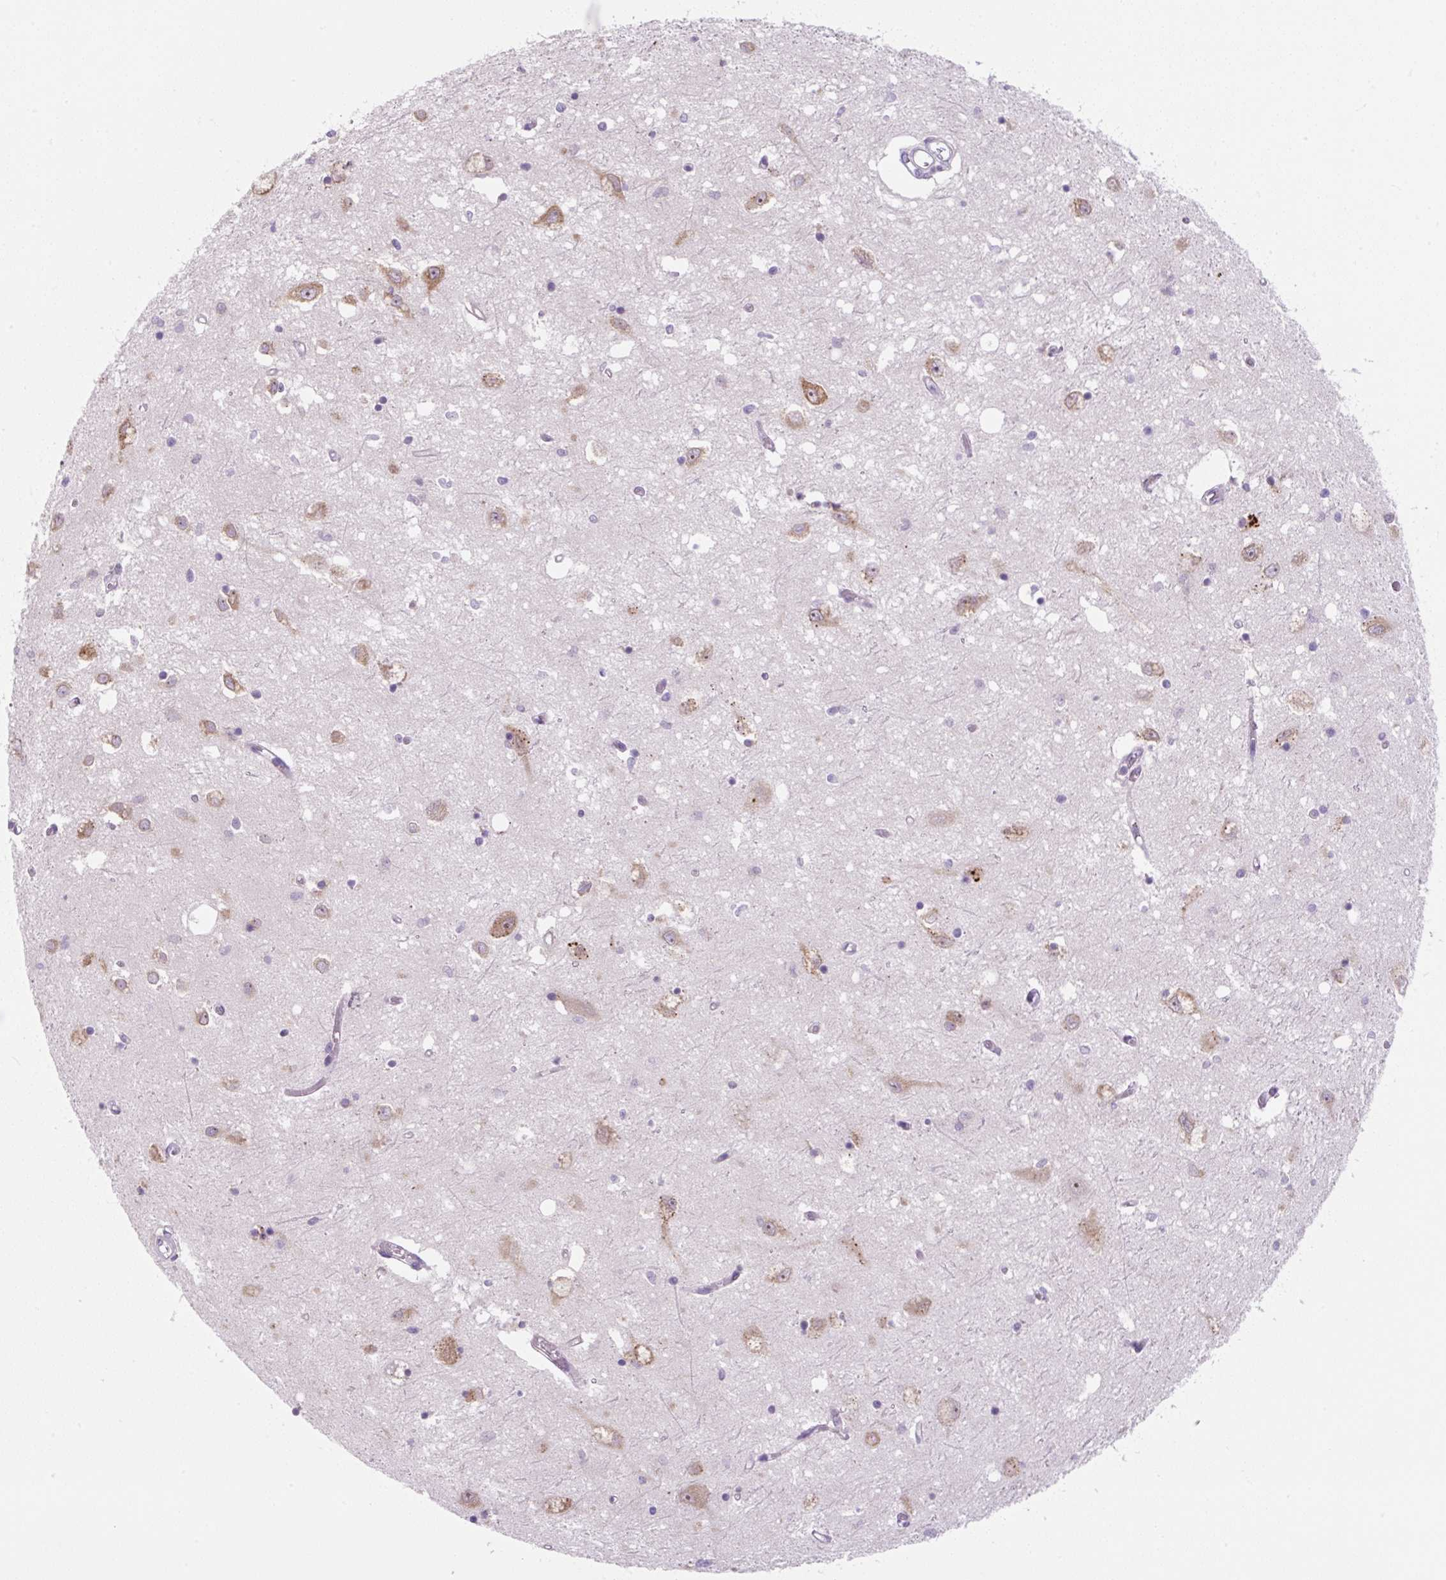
{"staining": {"intensity": "negative", "quantity": "none", "location": "none"}, "tissue": "caudate", "cell_type": "Glial cells", "image_type": "normal", "snomed": [{"axis": "morphology", "description": "Normal tissue, NOS"}, {"axis": "topography", "description": "Lateral ventricle wall"}], "caption": "Glial cells are negative for brown protein staining in normal caudate. (DAB immunohistochemistry, high magnification).", "gene": "FZD5", "patient": {"sex": "male", "age": 70}}